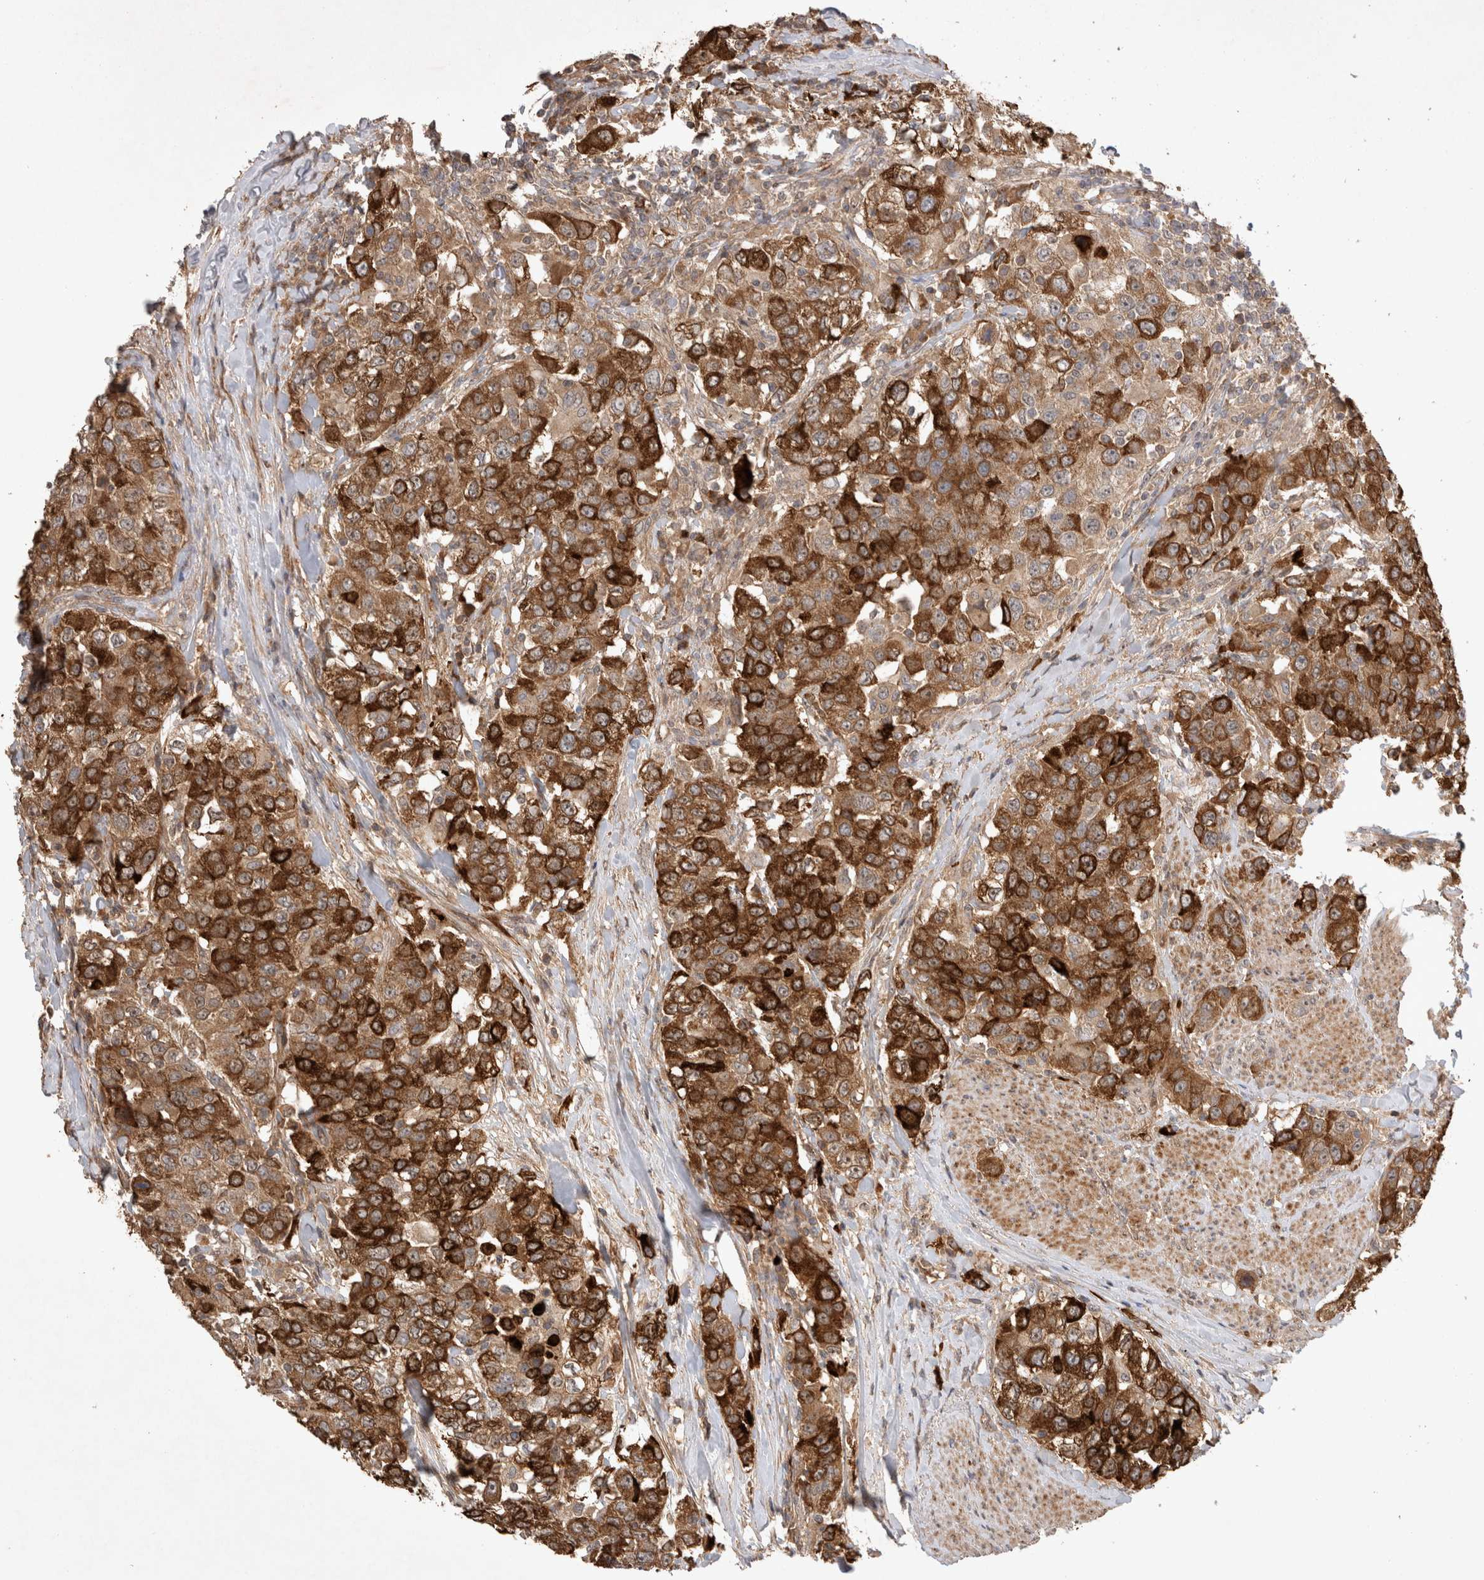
{"staining": {"intensity": "strong", "quantity": ">75%", "location": "cytoplasmic/membranous"}, "tissue": "urothelial cancer", "cell_type": "Tumor cells", "image_type": "cancer", "snomed": [{"axis": "morphology", "description": "Urothelial carcinoma, High grade"}, {"axis": "topography", "description": "Urinary bladder"}], "caption": "A brown stain shows strong cytoplasmic/membranous staining of a protein in urothelial cancer tumor cells.", "gene": "FAM221A", "patient": {"sex": "female", "age": 80}}